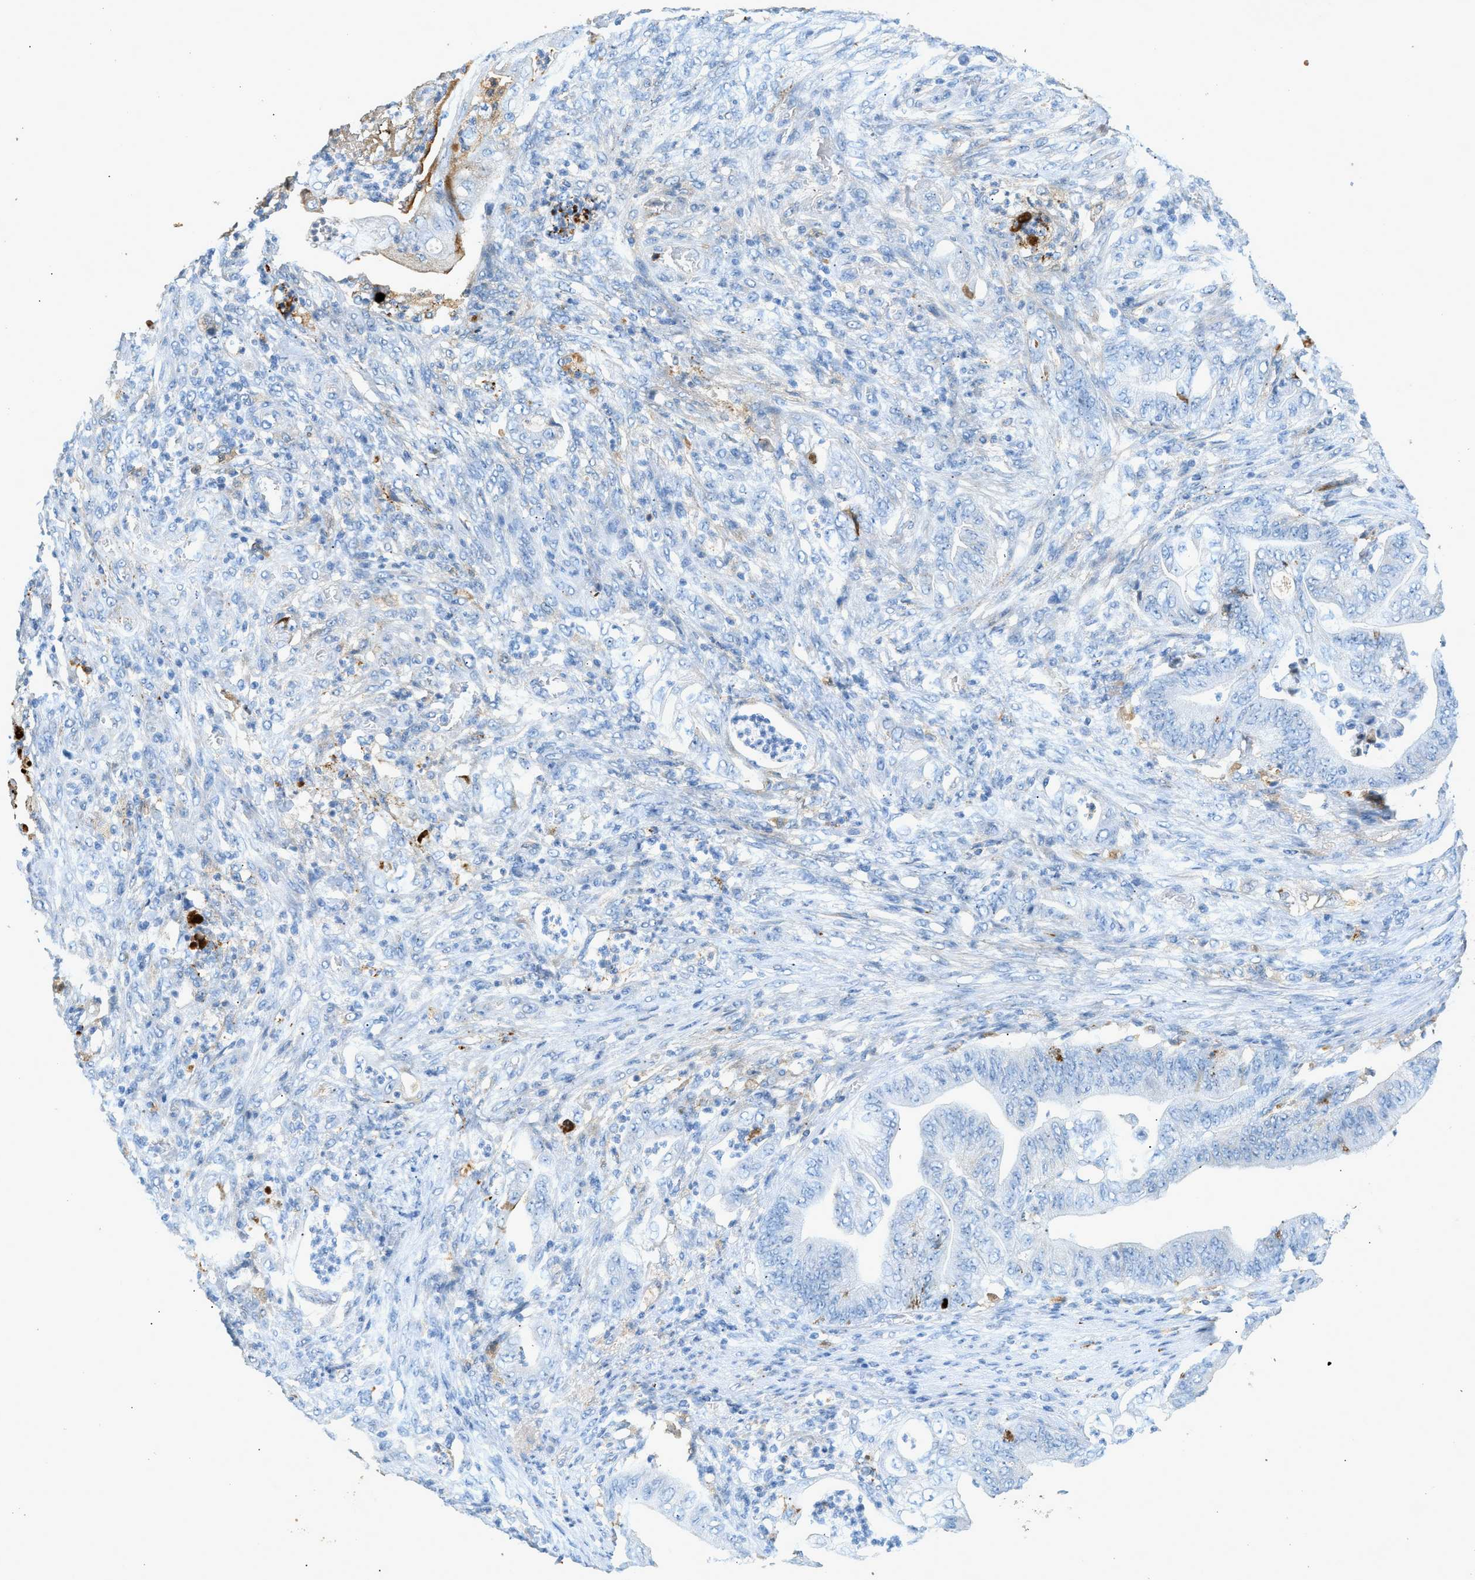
{"staining": {"intensity": "negative", "quantity": "none", "location": "none"}, "tissue": "stomach cancer", "cell_type": "Tumor cells", "image_type": "cancer", "snomed": [{"axis": "morphology", "description": "Adenocarcinoma, NOS"}, {"axis": "topography", "description": "Stomach"}], "caption": "A photomicrograph of stomach adenocarcinoma stained for a protein shows no brown staining in tumor cells. The staining is performed using DAB (3,3'-diaminobenzidine) brown chromogen with nuclei counter-stained in using hematoxylin.", "gene": "F2", "patient": {"sex": "female", "age": 73}}